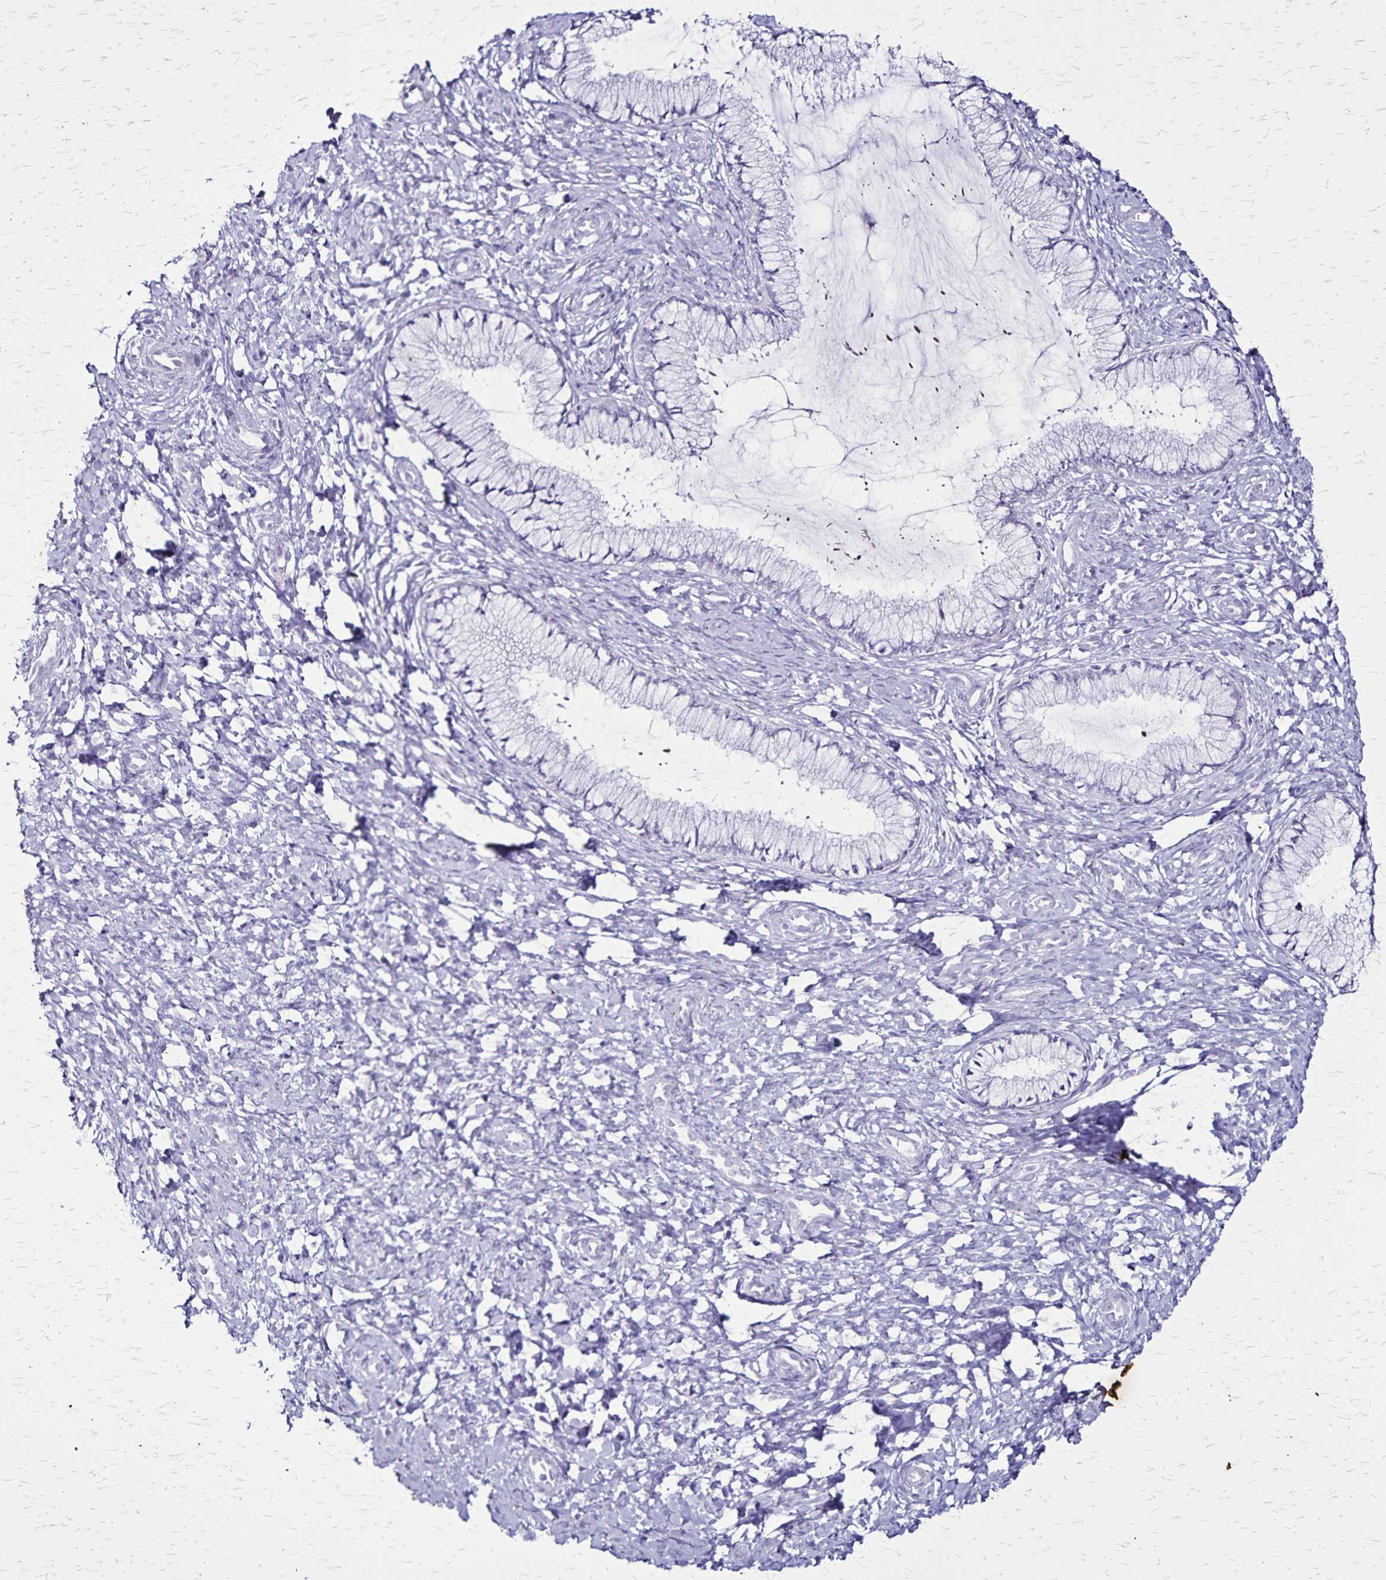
{"staining": {"intensity": "negative", "quantity": "none", "location": "none"}, "tissue": "cervix", "cell_type": "Glandular cells", "image_type": "normal", "snomed": [{"axis": "morphology", "description": "Normal tissue, NOS"}, {"axis": "topography", "description": "Cervix"}], "caption": "Cervix stained for a protein using IHC shows no expression glandular cells.", "gene": "KRT2", "patient": {"sex": "female", "age": 37}}